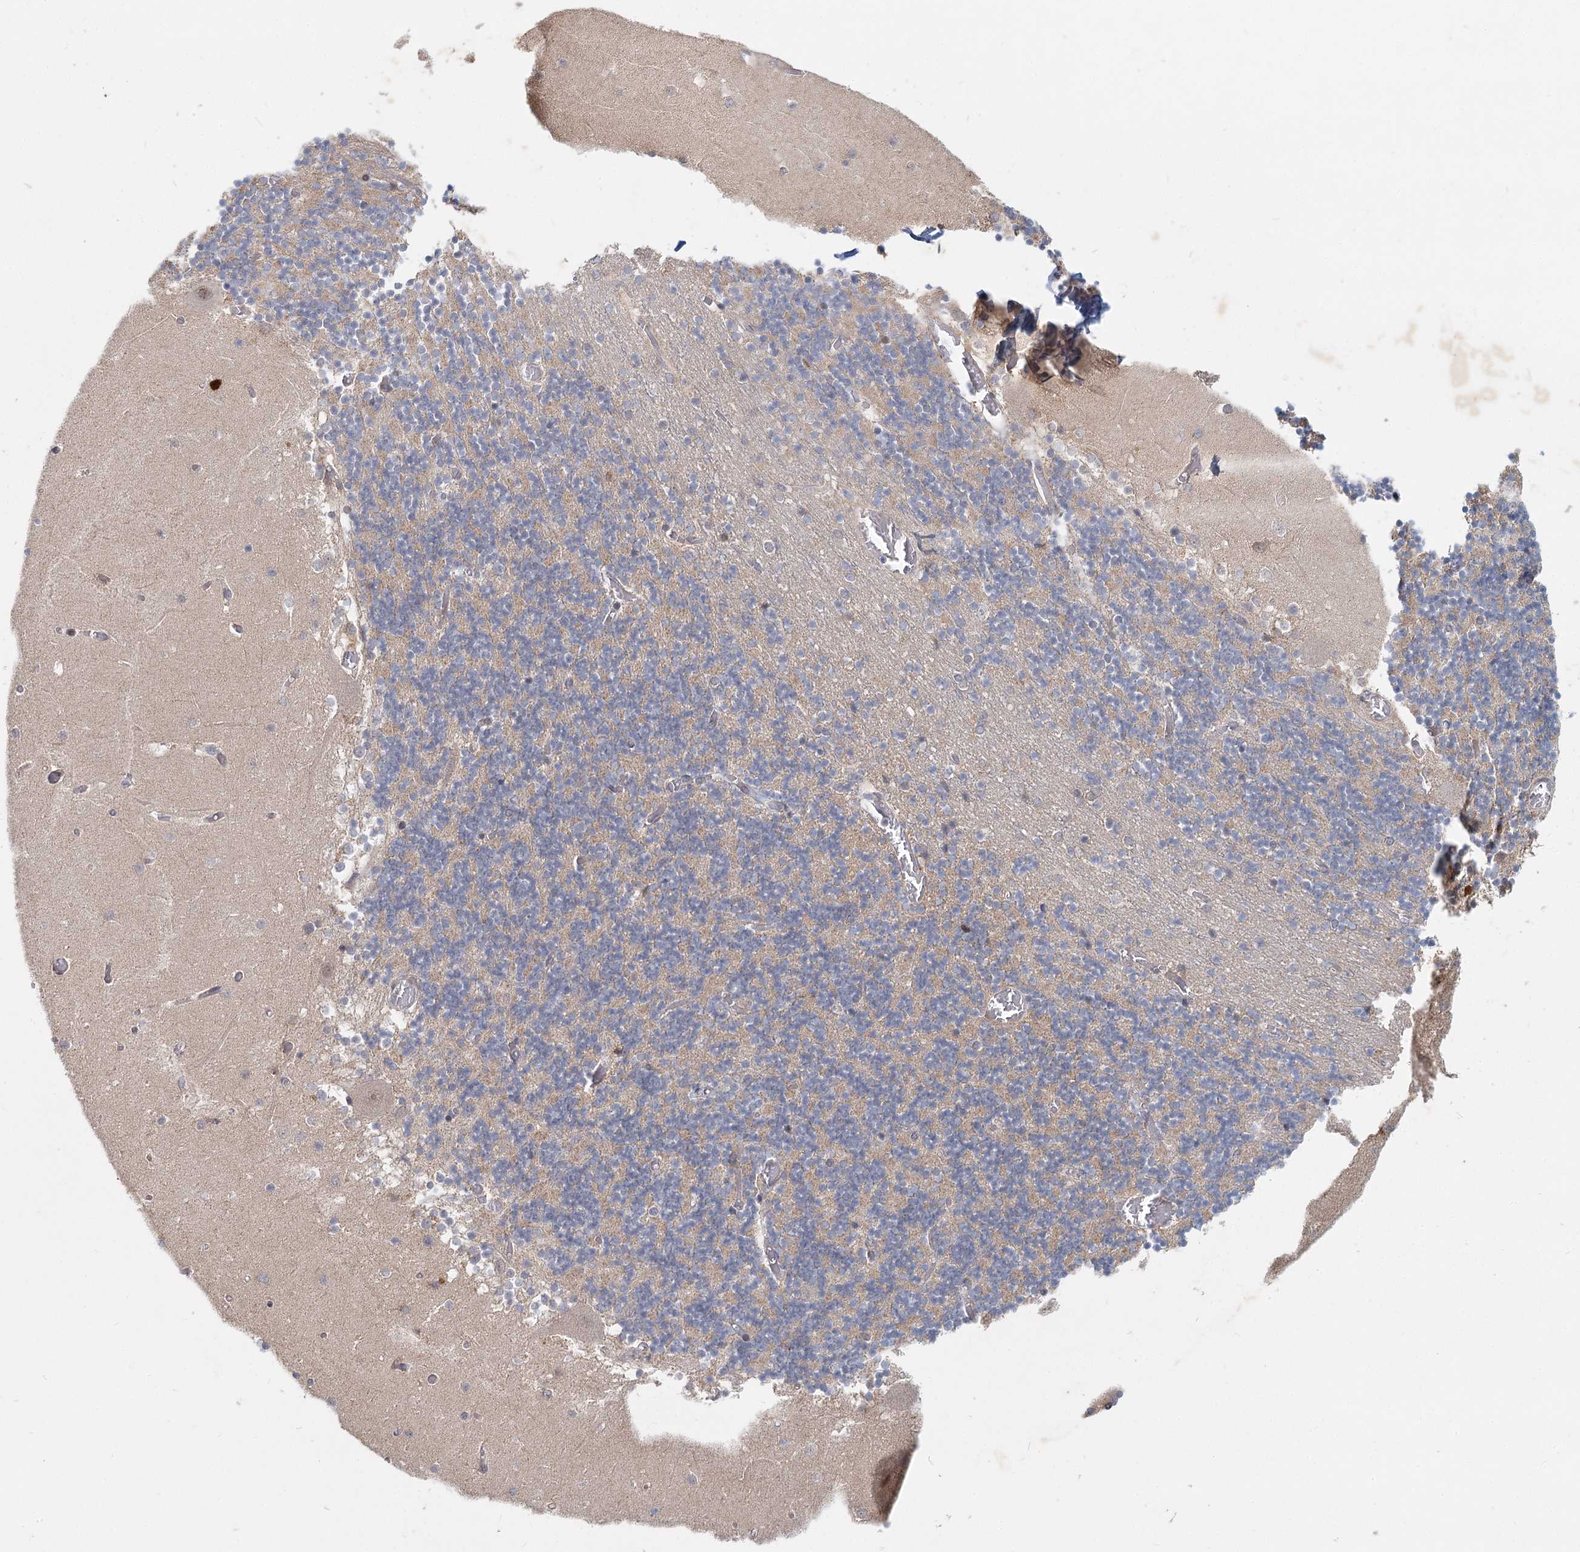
{"staining": {"intensity": "moderate", "quantity": "25%-75%", "location": "cytoplasmic/membranous"}, "tissue": "cerebellum", "cell_type": "Cells in granular layer", "image_type": "normal", "snomed": [{"axis": "morphology", "description": "Normal tissue, NOS"}, {"axis": "topography", "description": "Cerebellum"}], "caption": "Approximately 25%-75% of cells in granular layer in benign cerebellum demonstrate moderate cytoplasmic/membranous protein staining as visualized by brown immunohistochemical staining.", "gene": "AP3B1", "patient": {"sex": "female", "age": 28}}